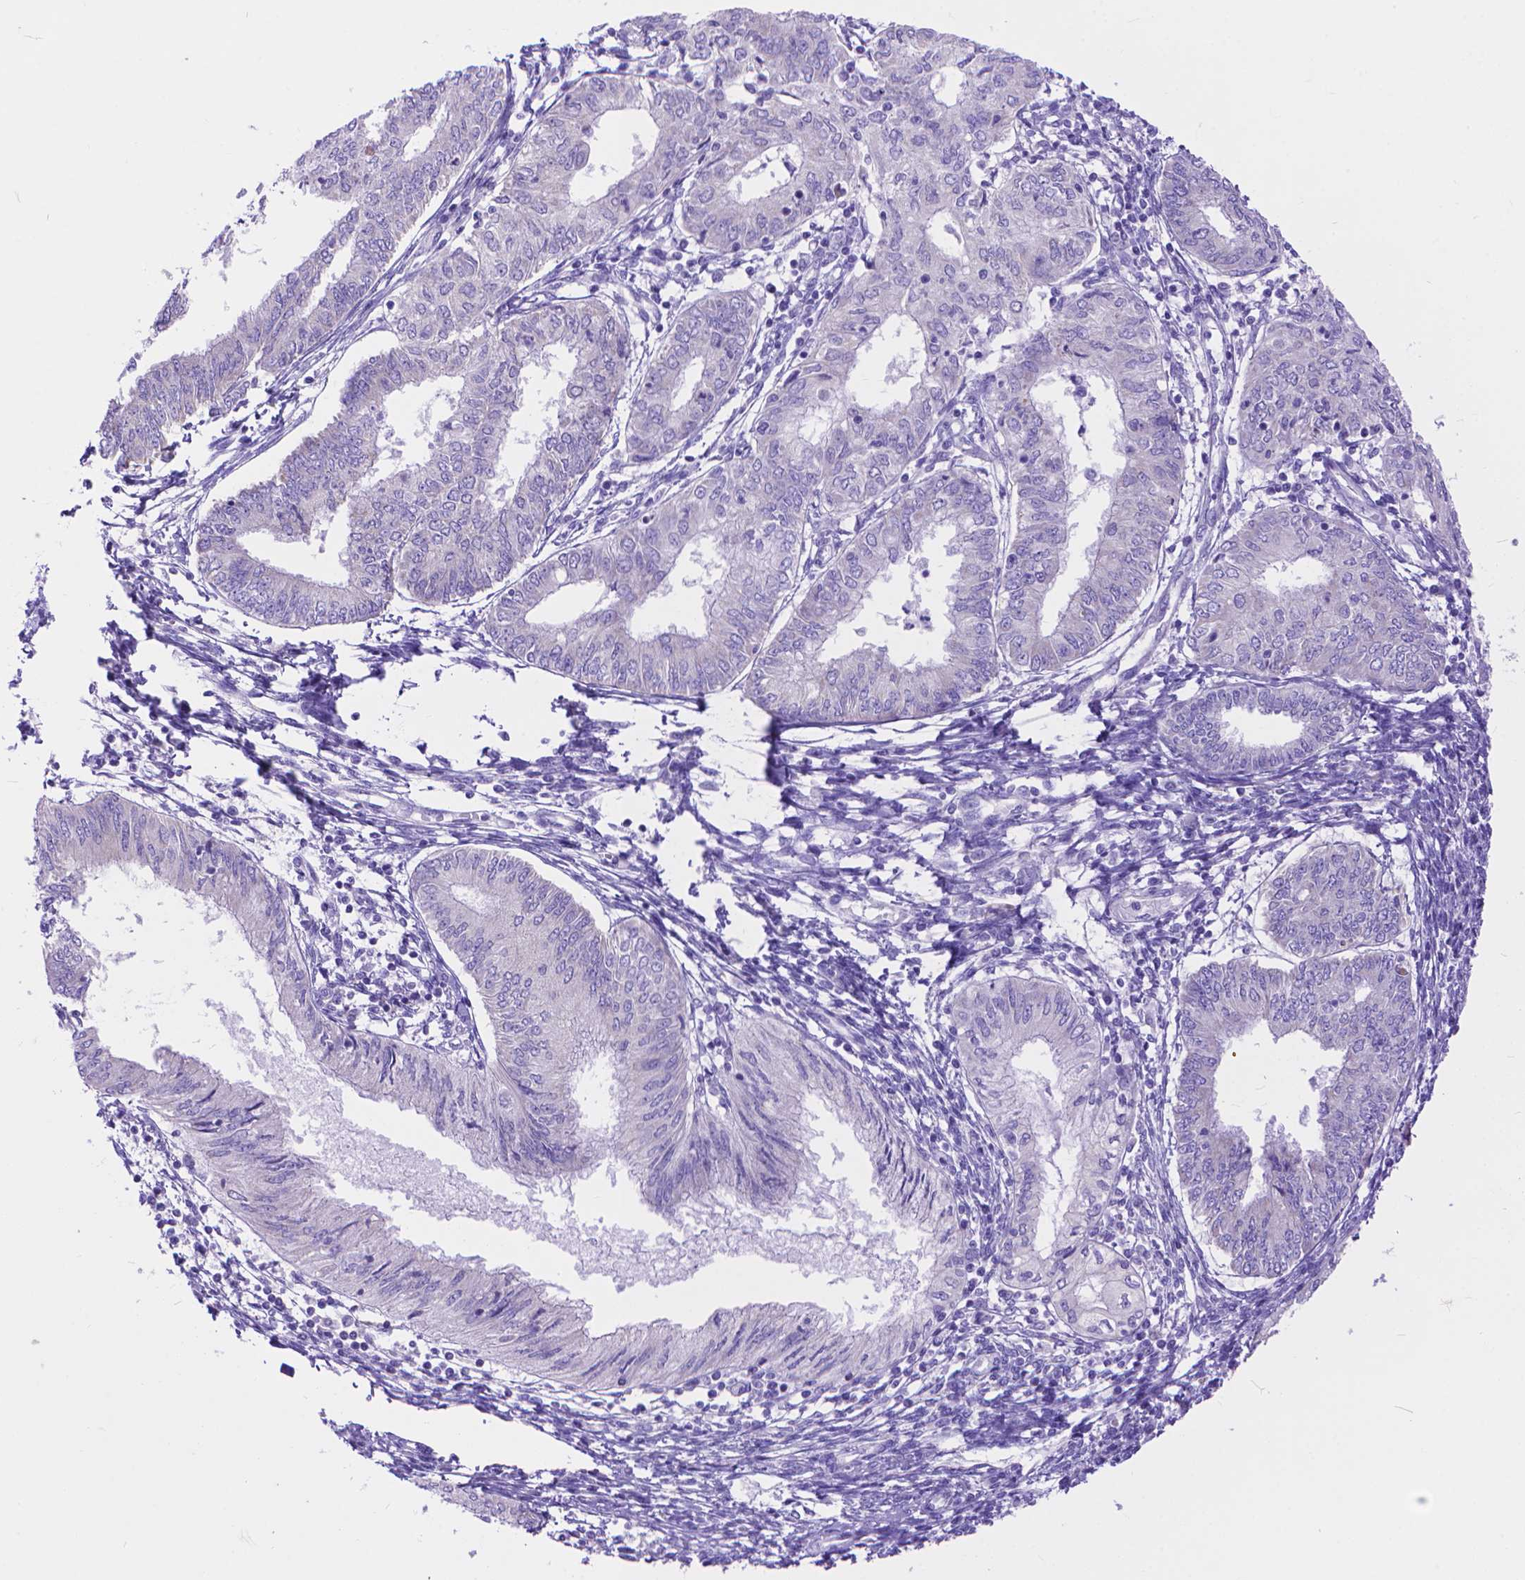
{"staining": {"intensity": "negative", "quantity": "none", "location": "none"}, "tissue": "endometrial cancer", "cell_type": "Tumor cells", "image_type": "cancer", "snomed": [{"axis": "morphology", "description": "Adenocarcinoma, NOS"}, {"axis": "topography", "description": "Endometrium"}], "caption": "Tumor cells show no significant protein staining in adenocarcinoma (endometrial). (IHC, brightfield microscopy, high magnification).", "gene": "DHRS2", "patient": {"sex": "female", "age": 68}}